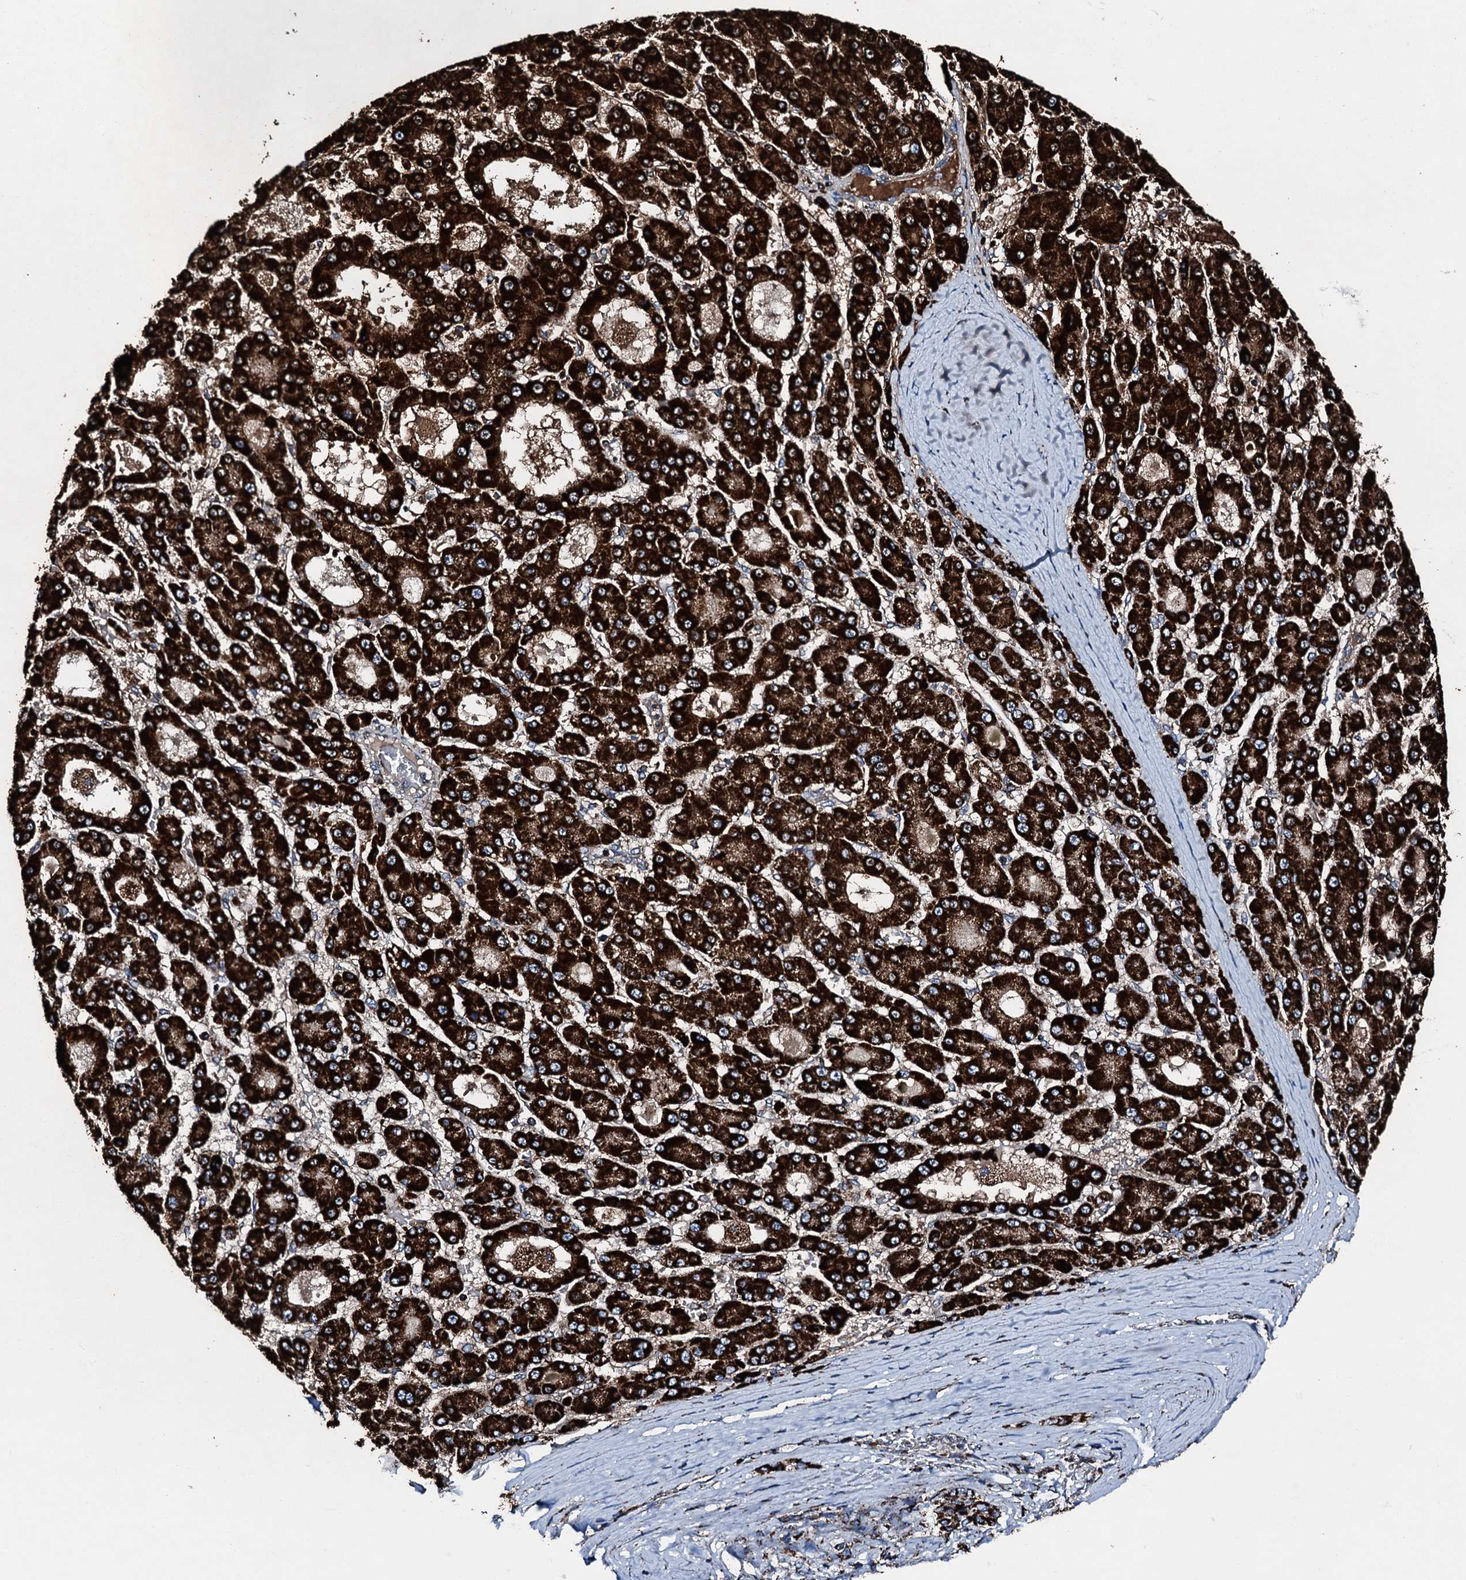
{"staining": {"intensity": "strong", "quantity": ">75%", "location": "cytoplasmic/membranous"}, "tissue": "liver cancer", "cell_type": "Tumor cells", "image_type": "cancer", "snomed": [{"axis": "morphology", "description": "Carcinoma, Hepatocellular, NOS"}, {"axis": "topography", "description": "Liver"}], "caption": "Human hepatocellular carcinoma (liver) stained for a protein (brown) exhibits strong cytoplasmic/membranous positive positivity in approximately >75% of tumor cells.", "gene": "HADH", "patient": {"sex": "male", "age": 70}}